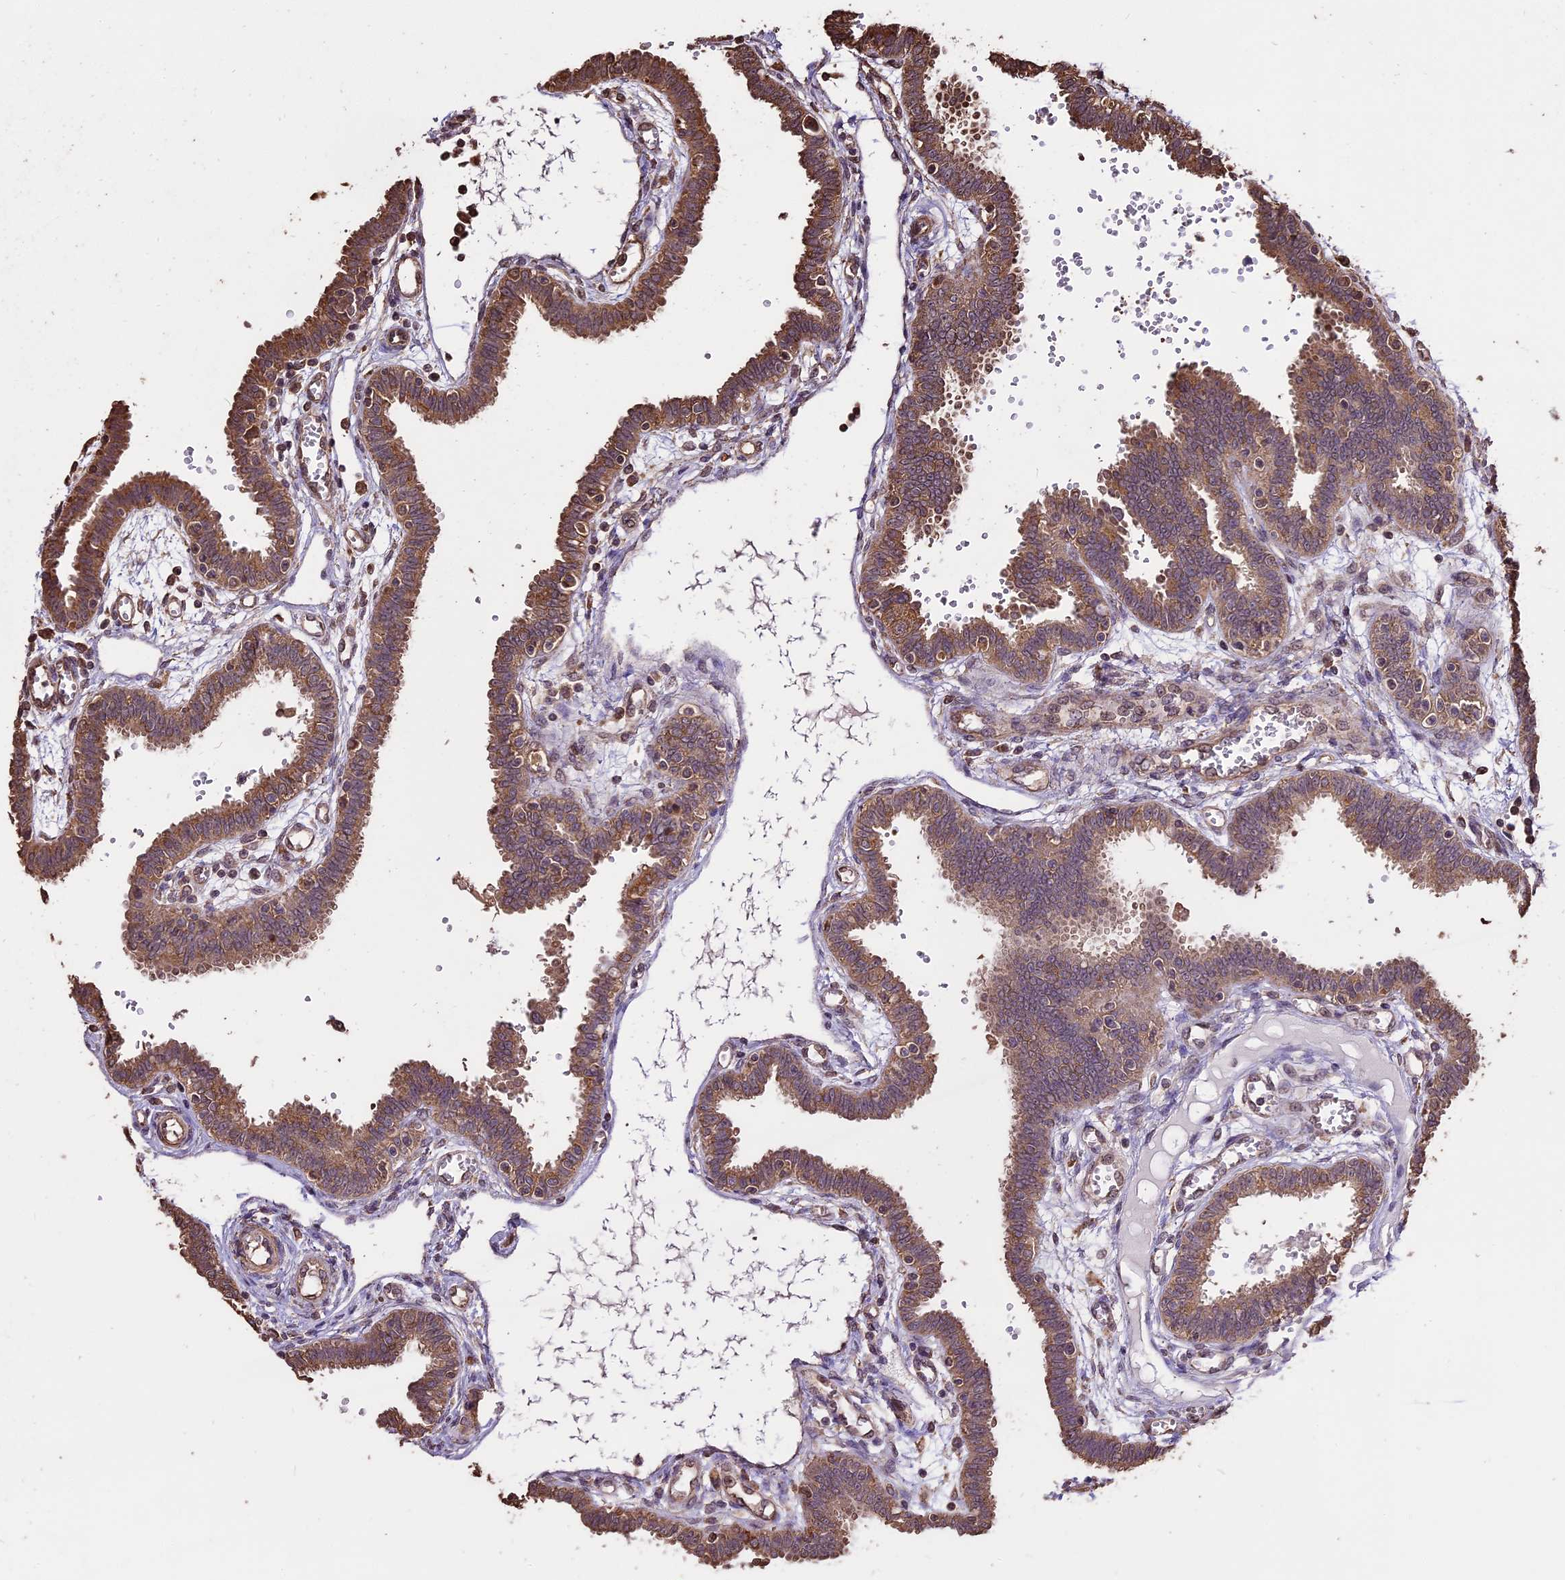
{"staining": {"intensity": "moderate", "quantity": ">75%", "location": "cytoplasmic/membranous"}, "tissue": "fallopian tube", "cell_type": "Glandular cells", "image_type": "normal", "snomed": [{"axis": "morphology", "description": "Normal tissue, NOS"}, {"axis": "topography", "description": "Fallopian tube"}], "caption": "Fallopian tube stained with a brown dye demonstrates moderate cytoplasmic/membranous positive expression in approximately >75% of glandular cells.", "gene": "PGPEP1L", "patient": {"sex": "female", "age": 32}}